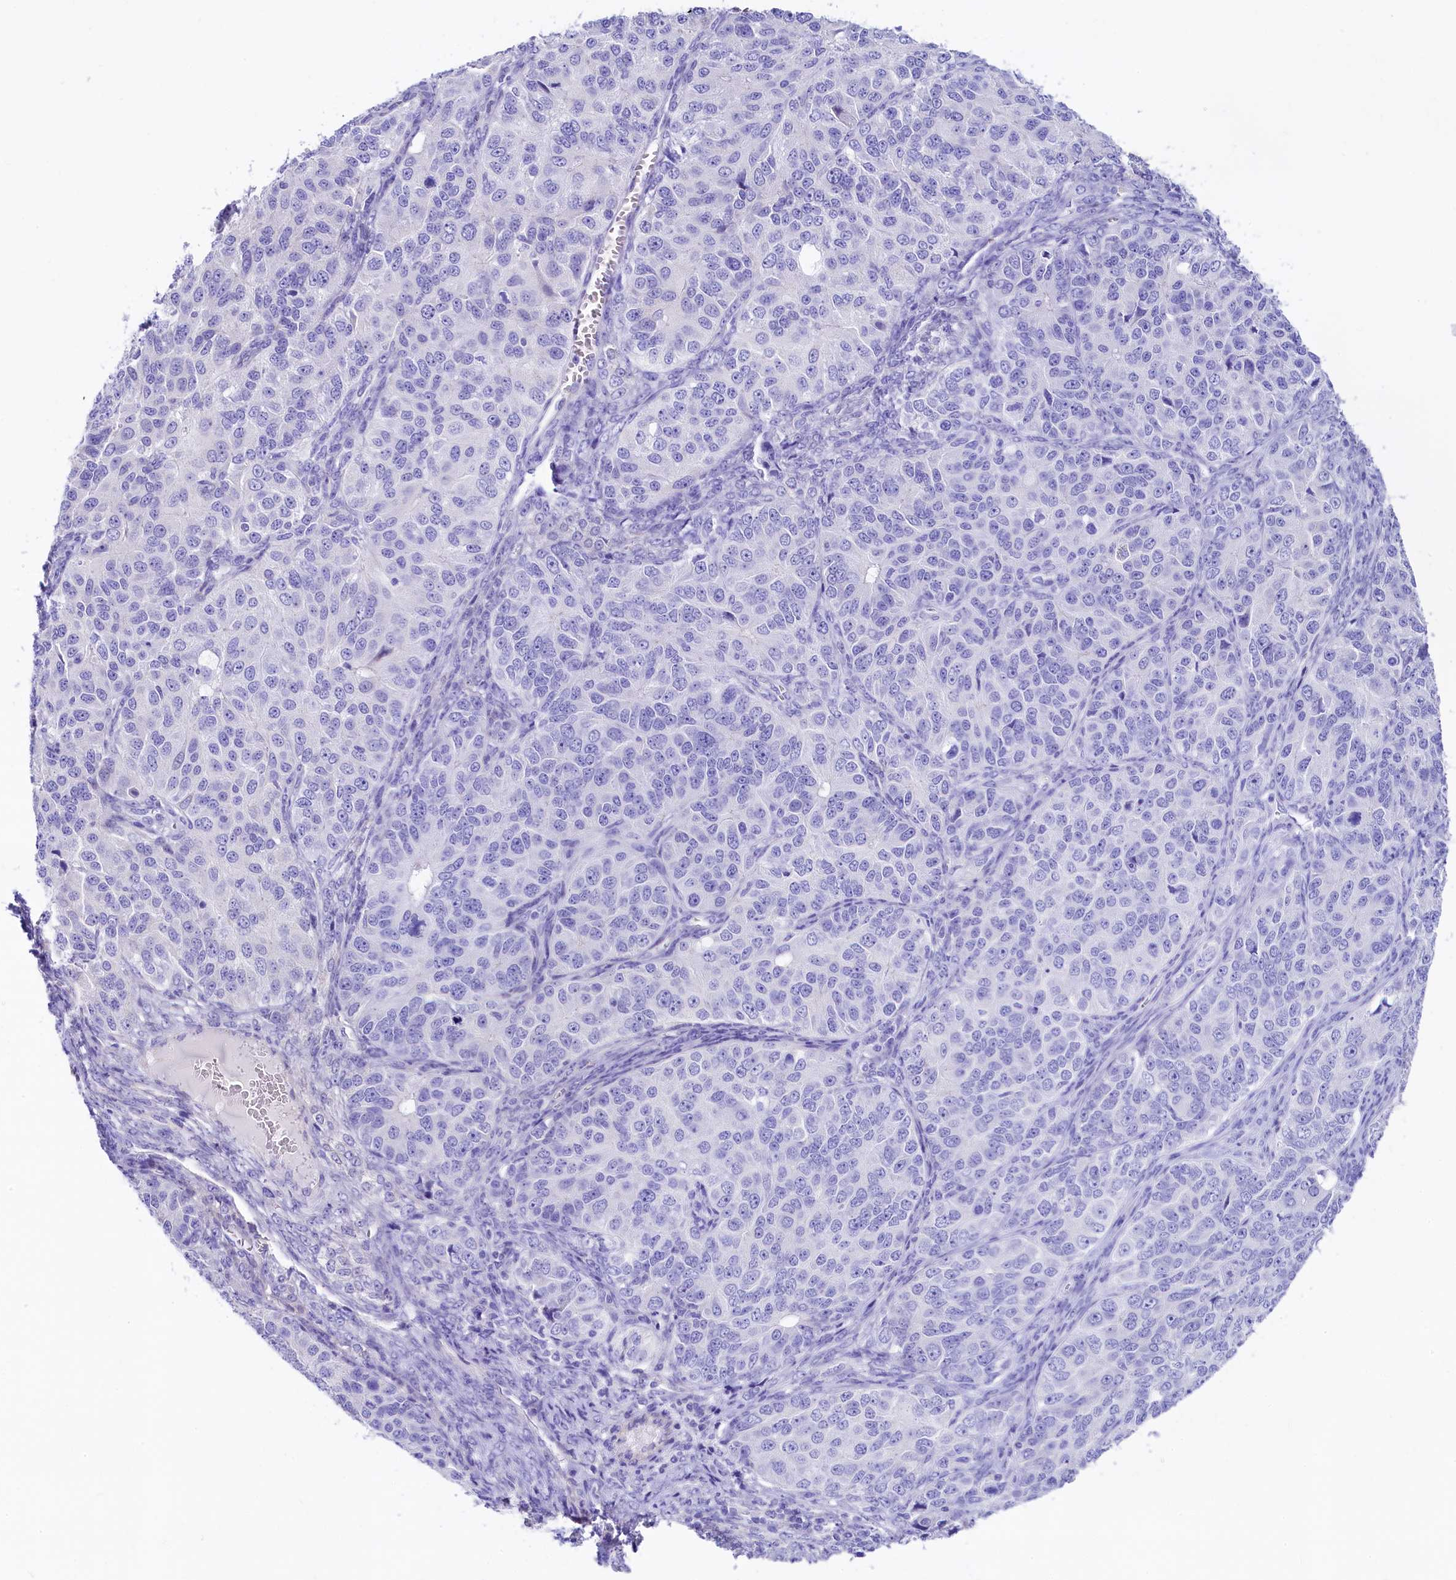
{"staining": {"intensity": "negative", "quantity": "none", "location": "none"}, "tissue": "ovarian cancer", "cell_type": "Tumor cells", "image_type": "cancer", "snomed": [{"axis": "morphology", "description": "Carcinoma, endometroid"}, {"axis": "topography", "description": "Ovary"}], "caption": "Immunohistochemistry (IHC) histopathology image of ovarian cancer (endometroid carcinoma) stained for a protein (brown), which displays no expression in tumor cells. (DAB (3,3'-diaminobenzidine) immunohistochemistry (IHC) with hematoxylin counter stain).", "gene": "RBP3", "patient": {"sex": "female", "age": 51}}